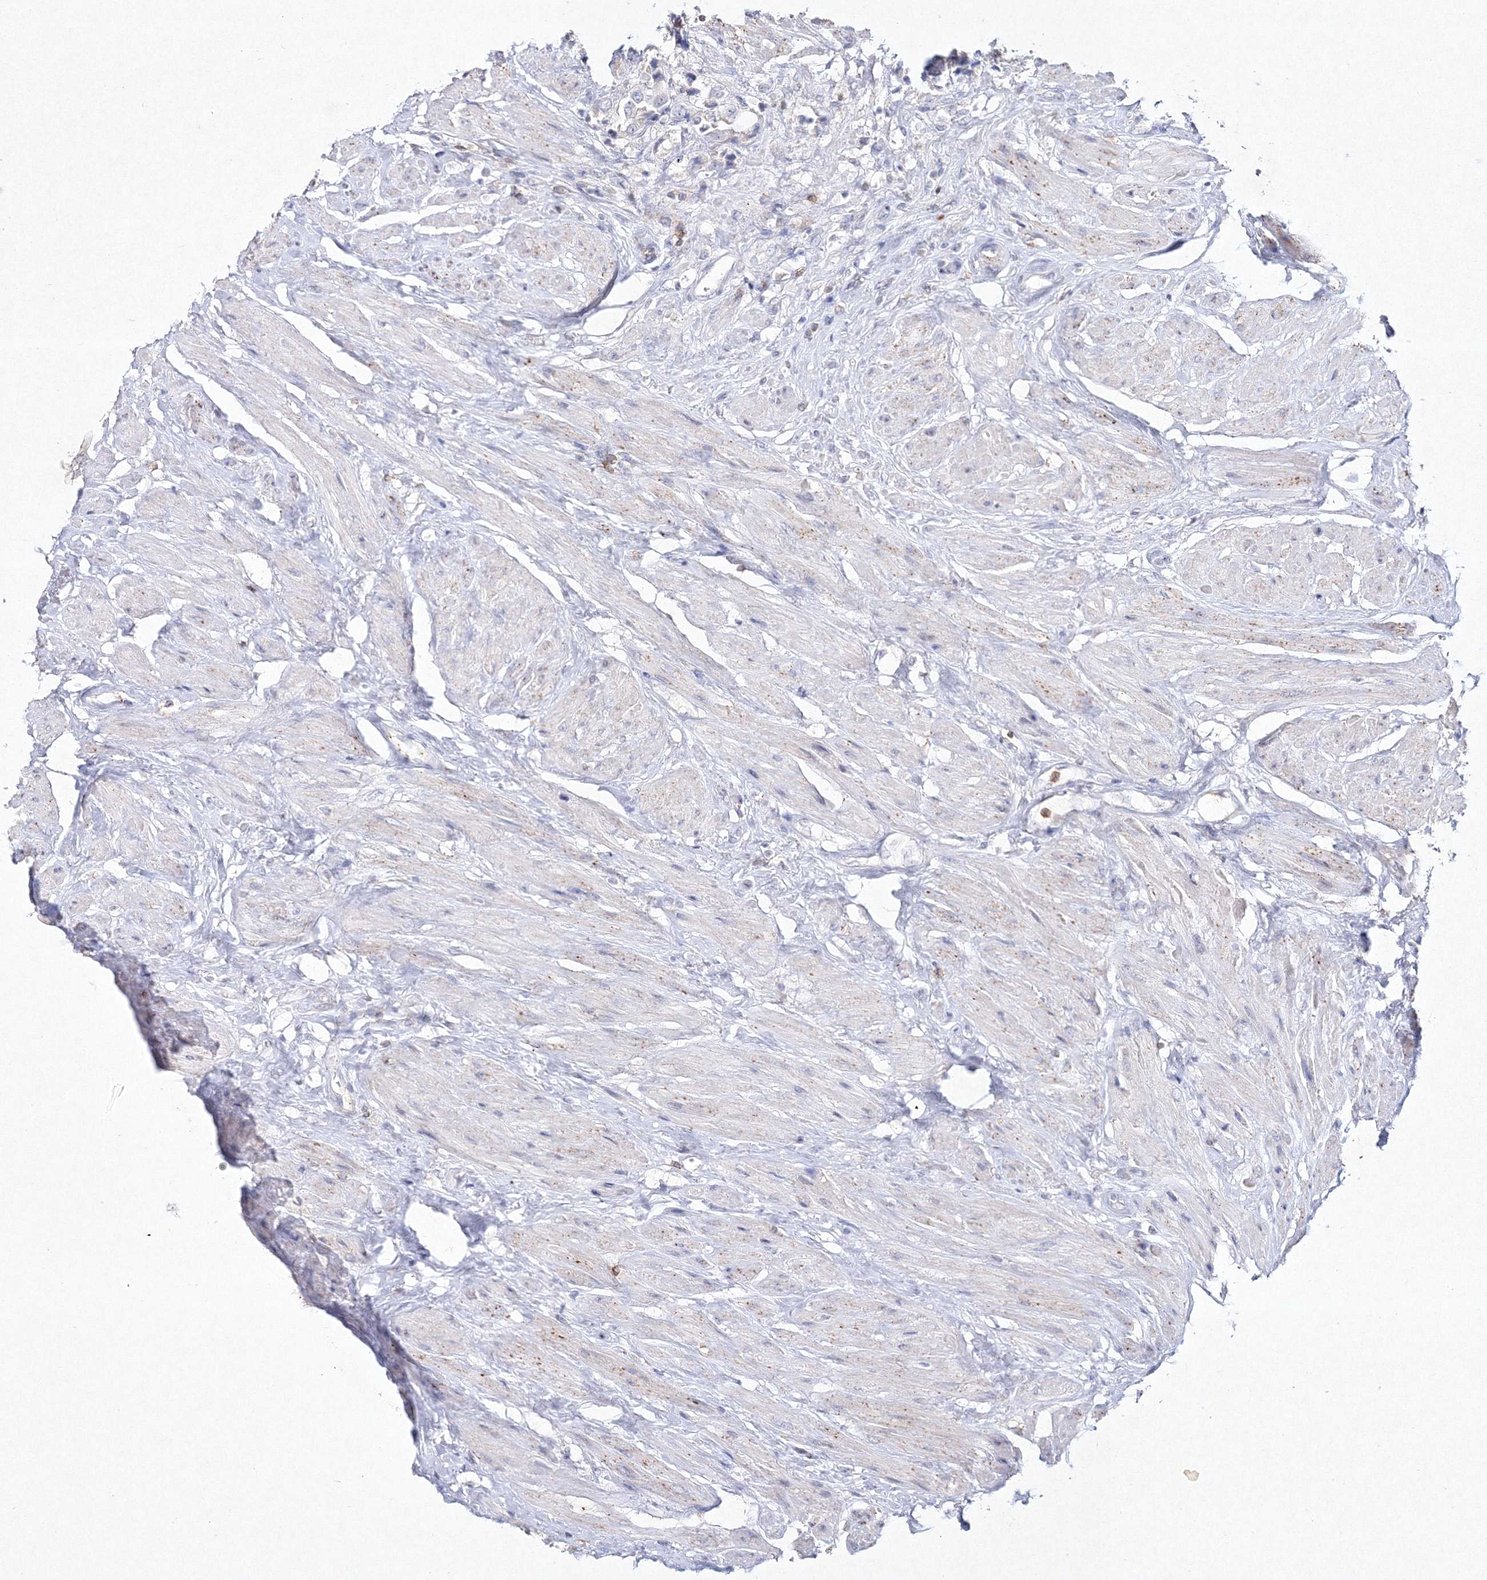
{"staining": {"intensity": "negative", "quantity": "none", "location": "none"}, "tissue": "prostate cancer", "cell_type": "Tumor cells", "image_type": "cancer", "snomed": [{"axis": "morphology", "description": "Adenocarcinoma, High grade"}, {"axis": "topography", "description": "Prostate"}], "caption": "Tumor cells show no significant protein staining in prostate cancer (adenocarcinoma (high-grade)).", "gene": "HCST", "patient": {"sex": "male", "age": 61}}